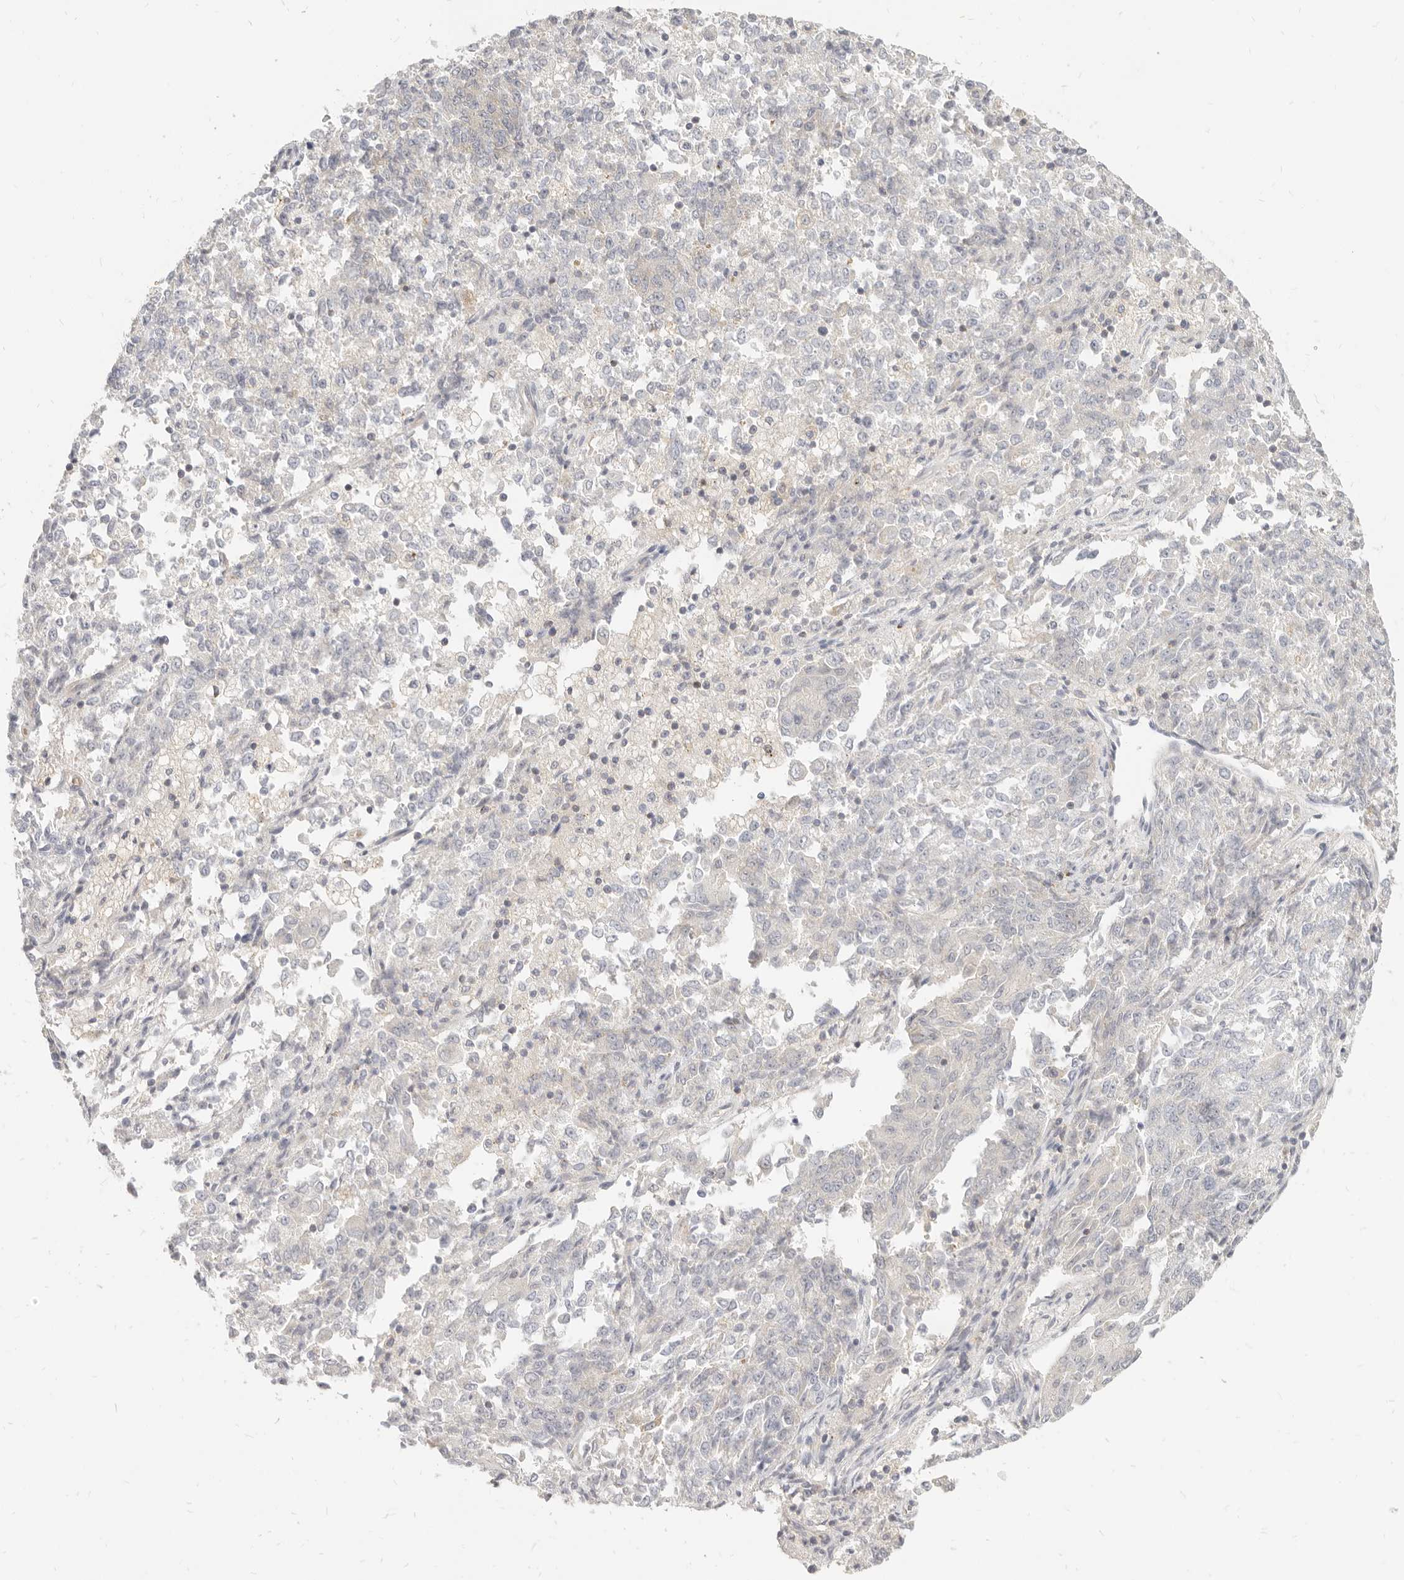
{"staining": {"intensity": "negative", "quantity": "none", "location": "none"}, "tissue": "endometrial cancer", "cell_type": "Tumor cells", "image_type": "cancer", "snomed": [{"axis": "morphology", "description": "Adenocarcinoma, NOS"}, {"axis": "topography", "description": "Endometrium"}], "caption": "Protein analysis of adenocarcinoma (endometrial) displays no significant staining in tumor cells. Brightfield microscopy of immunohistochemistry (IHC) stained with DAB (brown) and hematoxylin (blue), captured at high magnification.", "gene": "LTB4R2", "patient": {"sex": "female", "age": 80}}